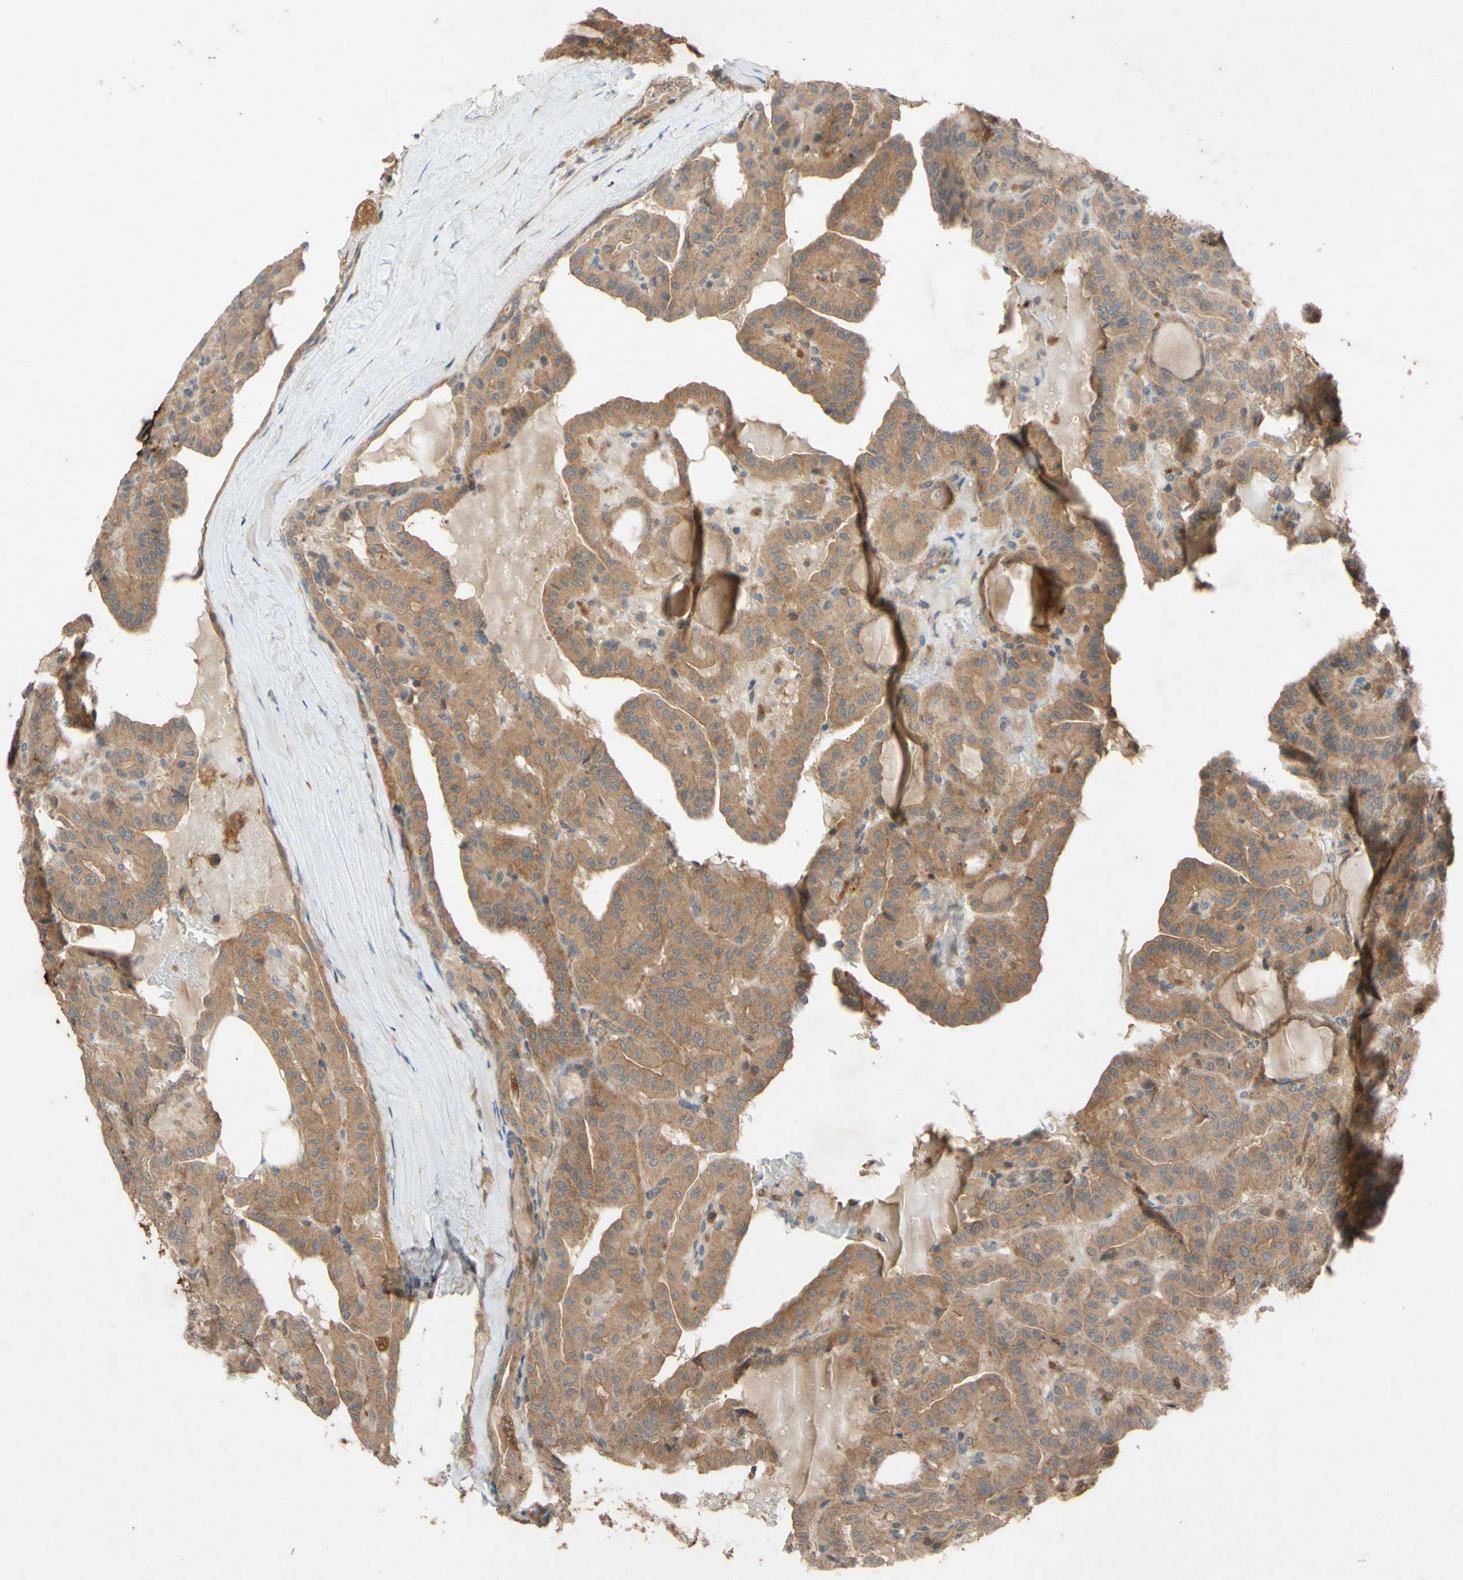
{"staining": {"intensity": "moderate", "quantity": ">75%", "location": "cytoplasmic/membranous"}, "tissue": "head and neck cancer", "cell_type": "Tumor cells", "image_type": "cancer", "snomed": [{"axis": "morphology", "description": "Squamous cell carcinoma, NOS"}, {"axis": "topography", "description": "Oral tissue"}, {"axis": "topography", "description": "Head-Neck"}], "caption": "Moderate cytoplasmic/membranous staining for a protein is present in approximately >75% of tumor cells of squamous cell carcinoma (head and neck) using immunohistochemistry (IHC).", "gene": "ATP6V1F", "patient": {"sex": "female", "age": 50}}